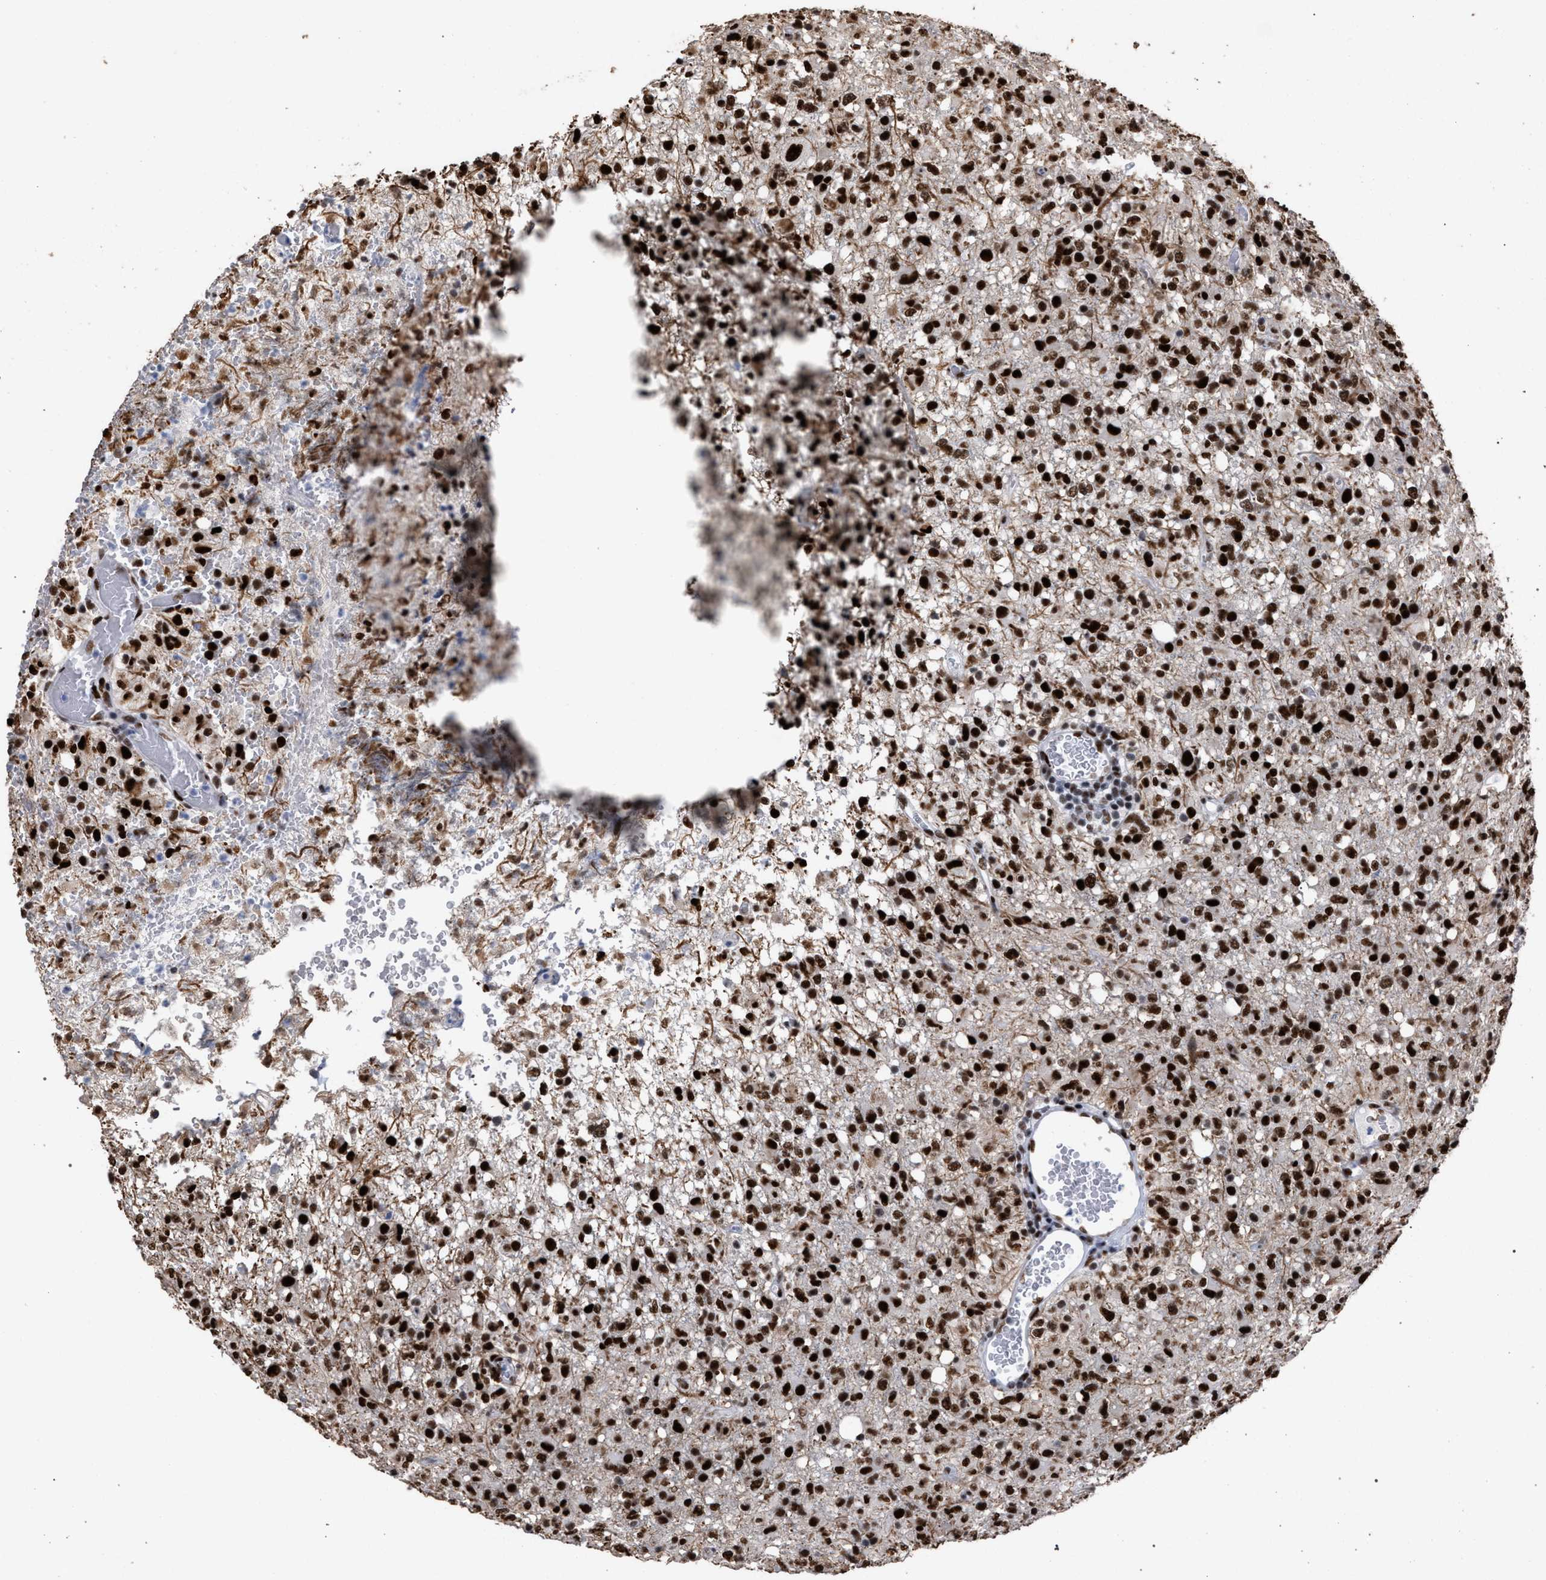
{"staining": {"intensity": "strong", "quantity": ">75%", "location": "nuclear"}, "tissue": "glioma", "cell_type": "Tumor cells", "image_type": "cancer", "snomed": [{"axis": "morphology", "description": "Glioma, malignant, High grade"}, {"axis": "topography", "description": "Brain"}], "caption": "The image demonstrates immunohistochemical staining of high-grade glioma (malignant). There is strong nuclear positivity is appreciated in approximately >75% of tumor cells. Ihc stains the protein of interest in brown and the nuclei are stained blue.", "gene": "TP53BP1", "patient": {"sex": "female", "age": 57}}